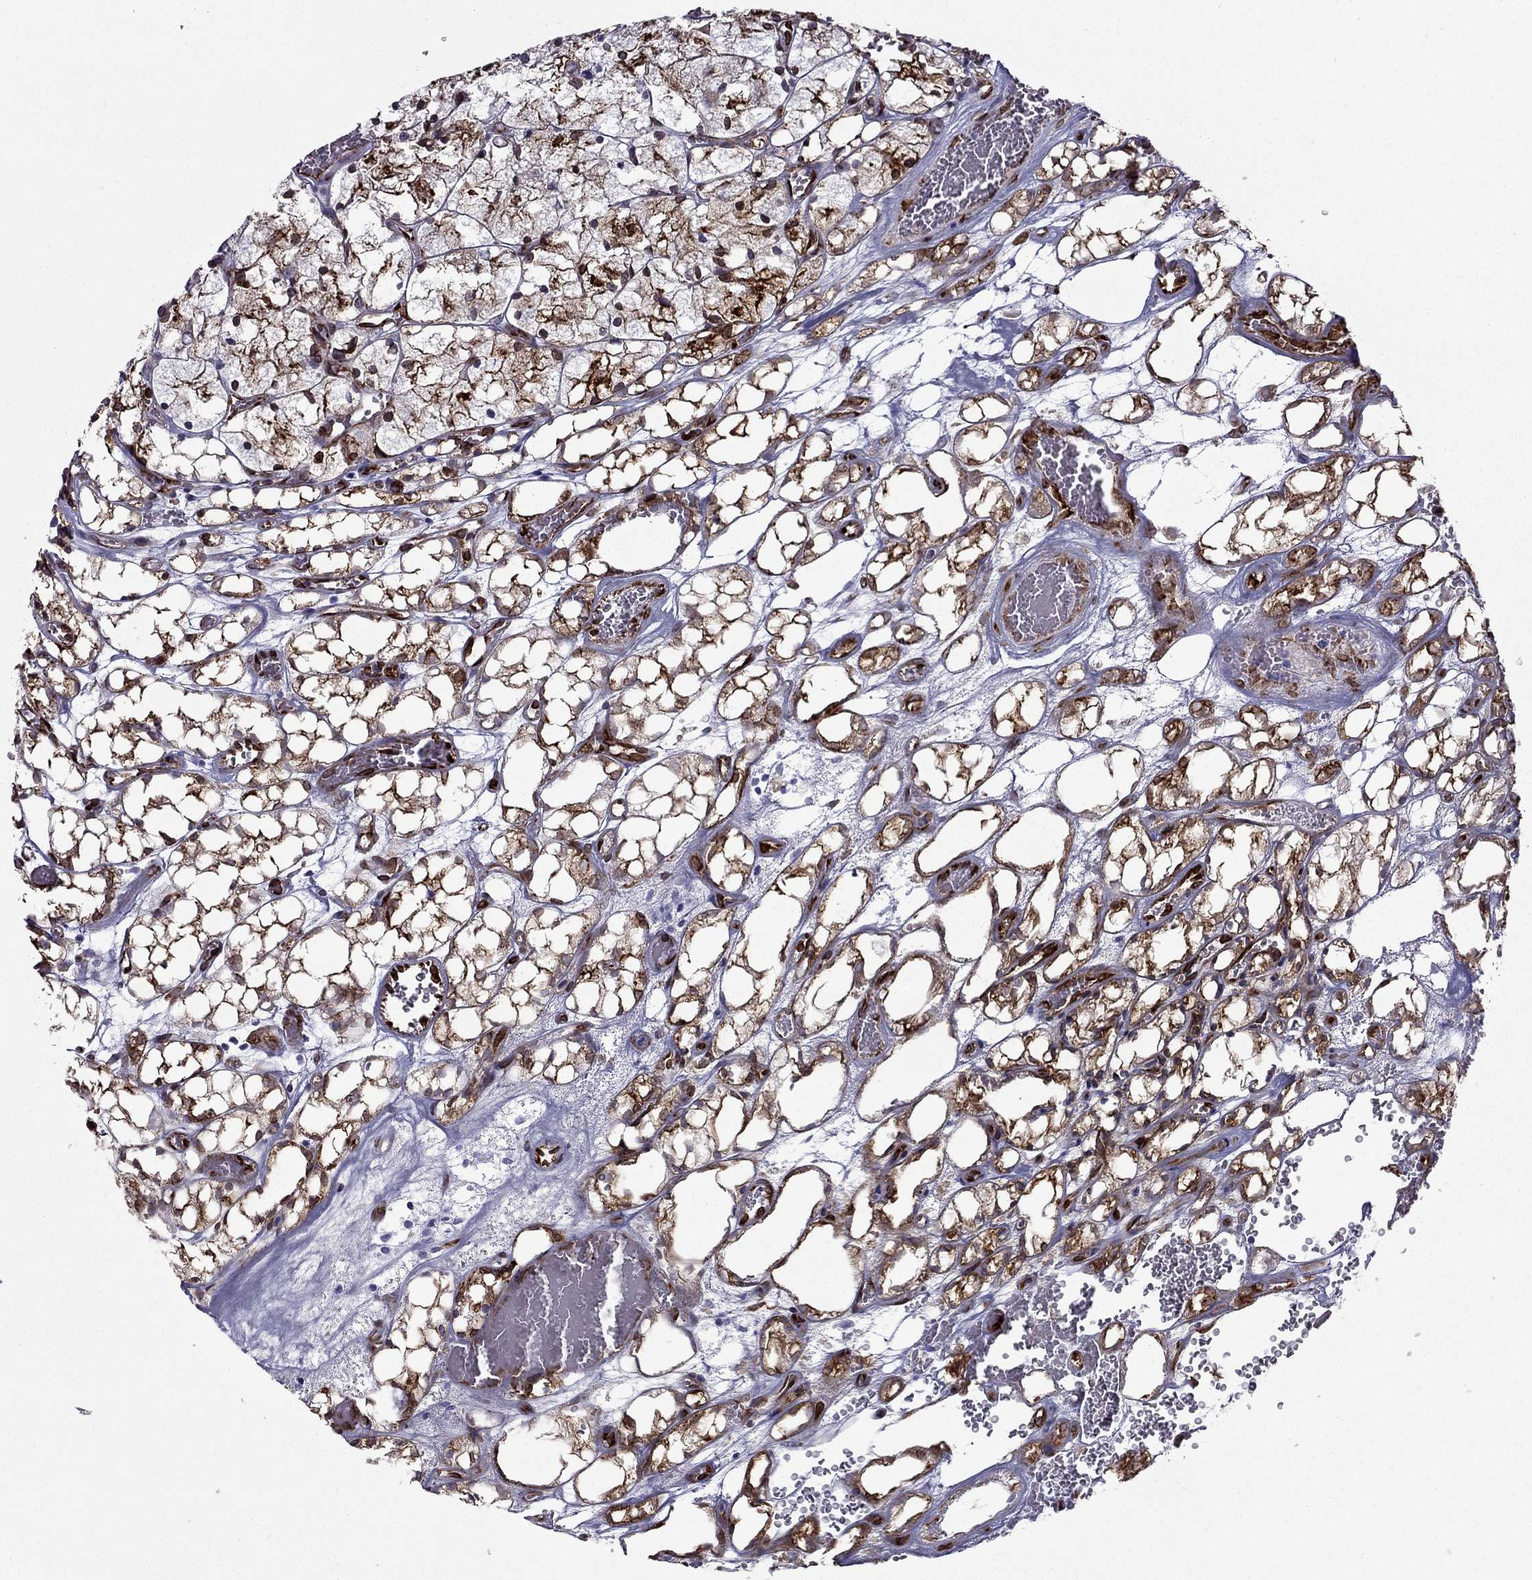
{"staining": {"intensity": "strong", "quantity": "25%-75%", "location": "cytoplasmic/membranous"}, "tissue": "renal cancer", "cell_type": "Tumor cells", "image_type": "cancer", "snomed": [{"axis": "morphology", "description": "Adenocarcinoma, NOS"}, {"axis": "topography", "description": "Kidney"}], "caption": "IHC (DAB (3,3'-diaminobenzidine)) staining of human renal cancer reveals strong cytoplasmic/membranous protein expression in approximately 25%-75% of tumor cells.", "gene": "IKBIP", "patient": {"sex": "female", "age": 69}}